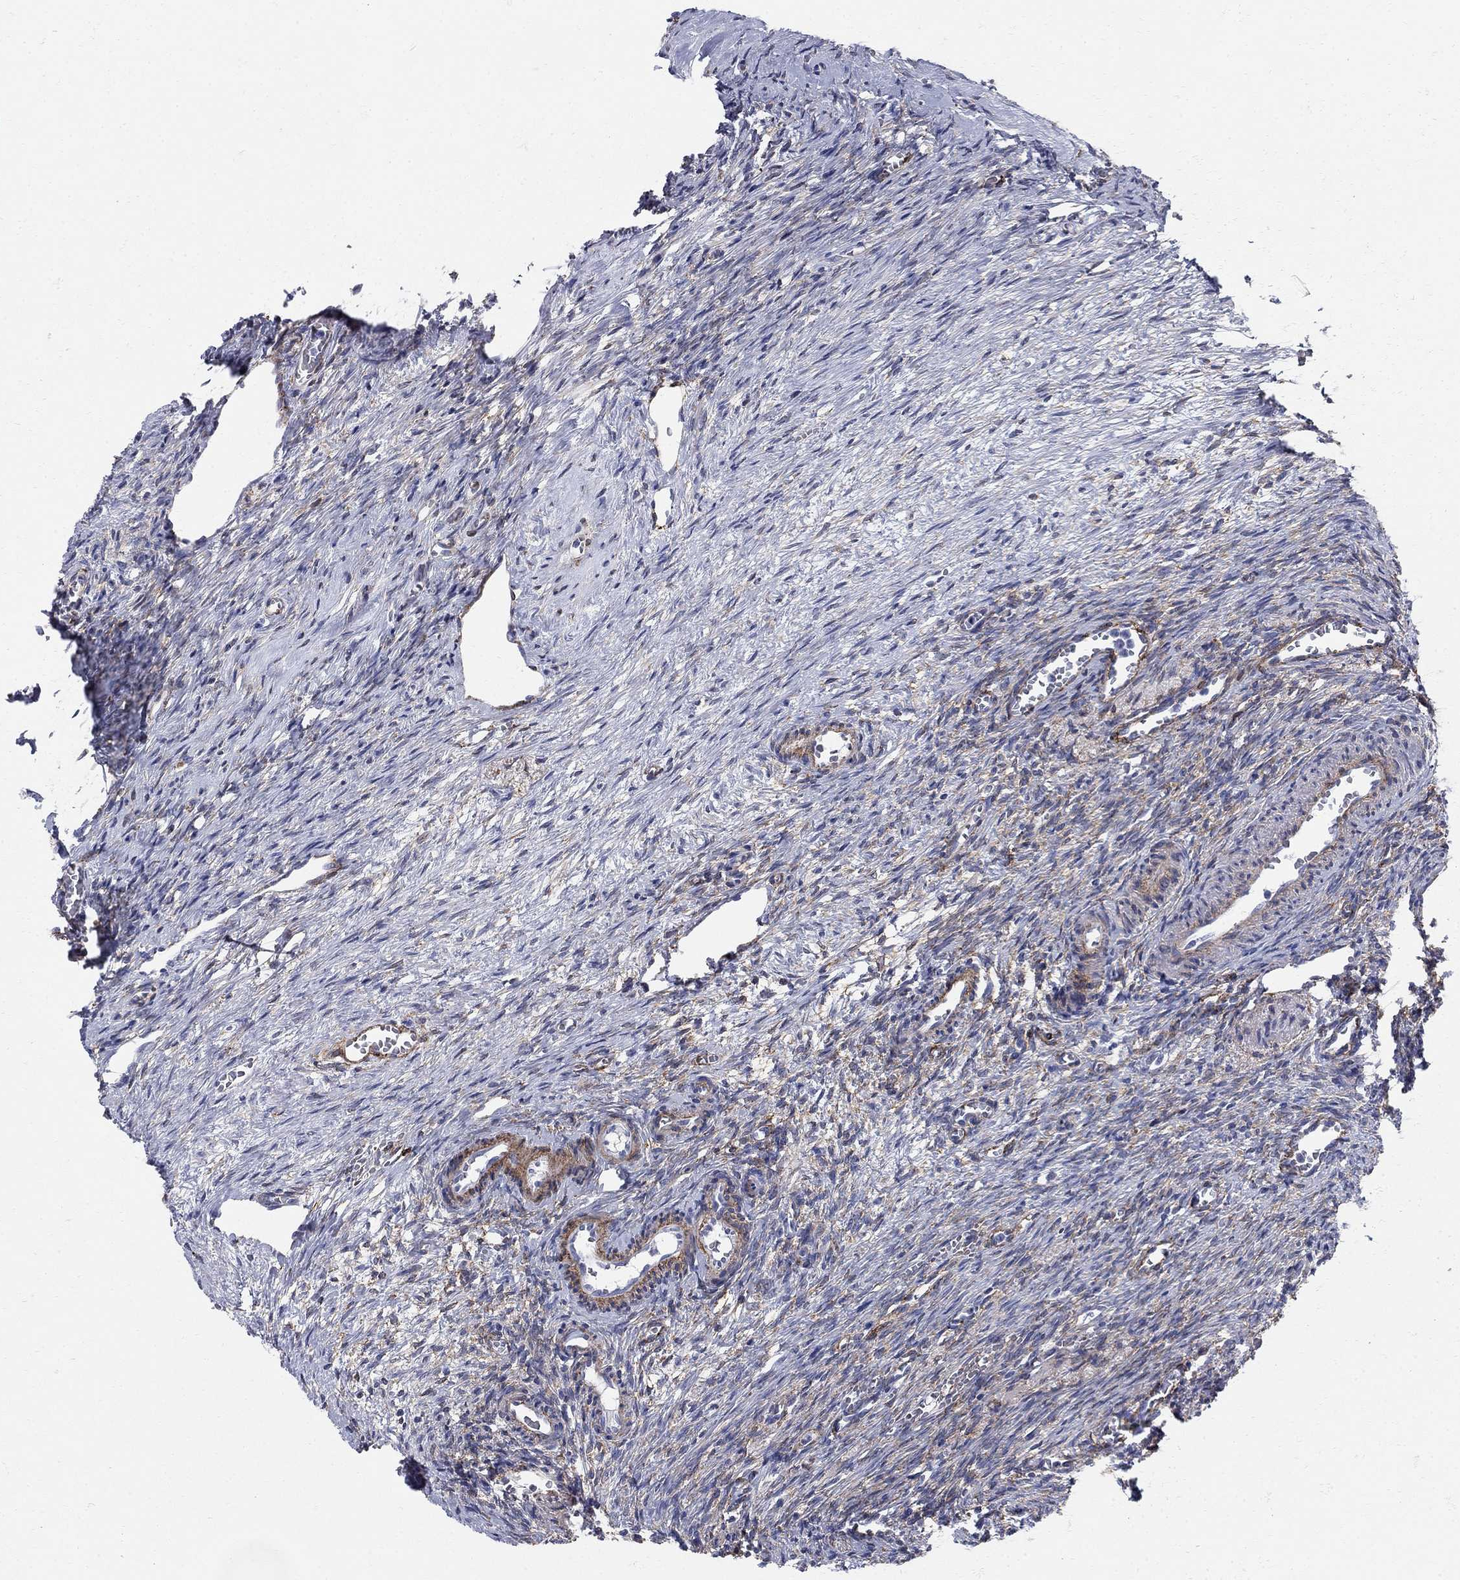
{"staining": {"intensity": "negative", "quantity": "none", "location": "none"}, "tissue": "ovary", "cell_type": "Ovarian stroma cells", "image_type": "normal", "snomed": [{"axis": "morphology", "description": "Normal tissue, NOS"}, {"axis": "topography", "description": "Ovary"}], "caption": "Ovary was stained to show a protein in brown. There is no significant staining in ovarian stroma cells. (Immunohistochemistry (ihc), brightfield microscopy, high magnification).", "gene": "SEPTIN8", "patient": {"sex": "female", "age": 39}}